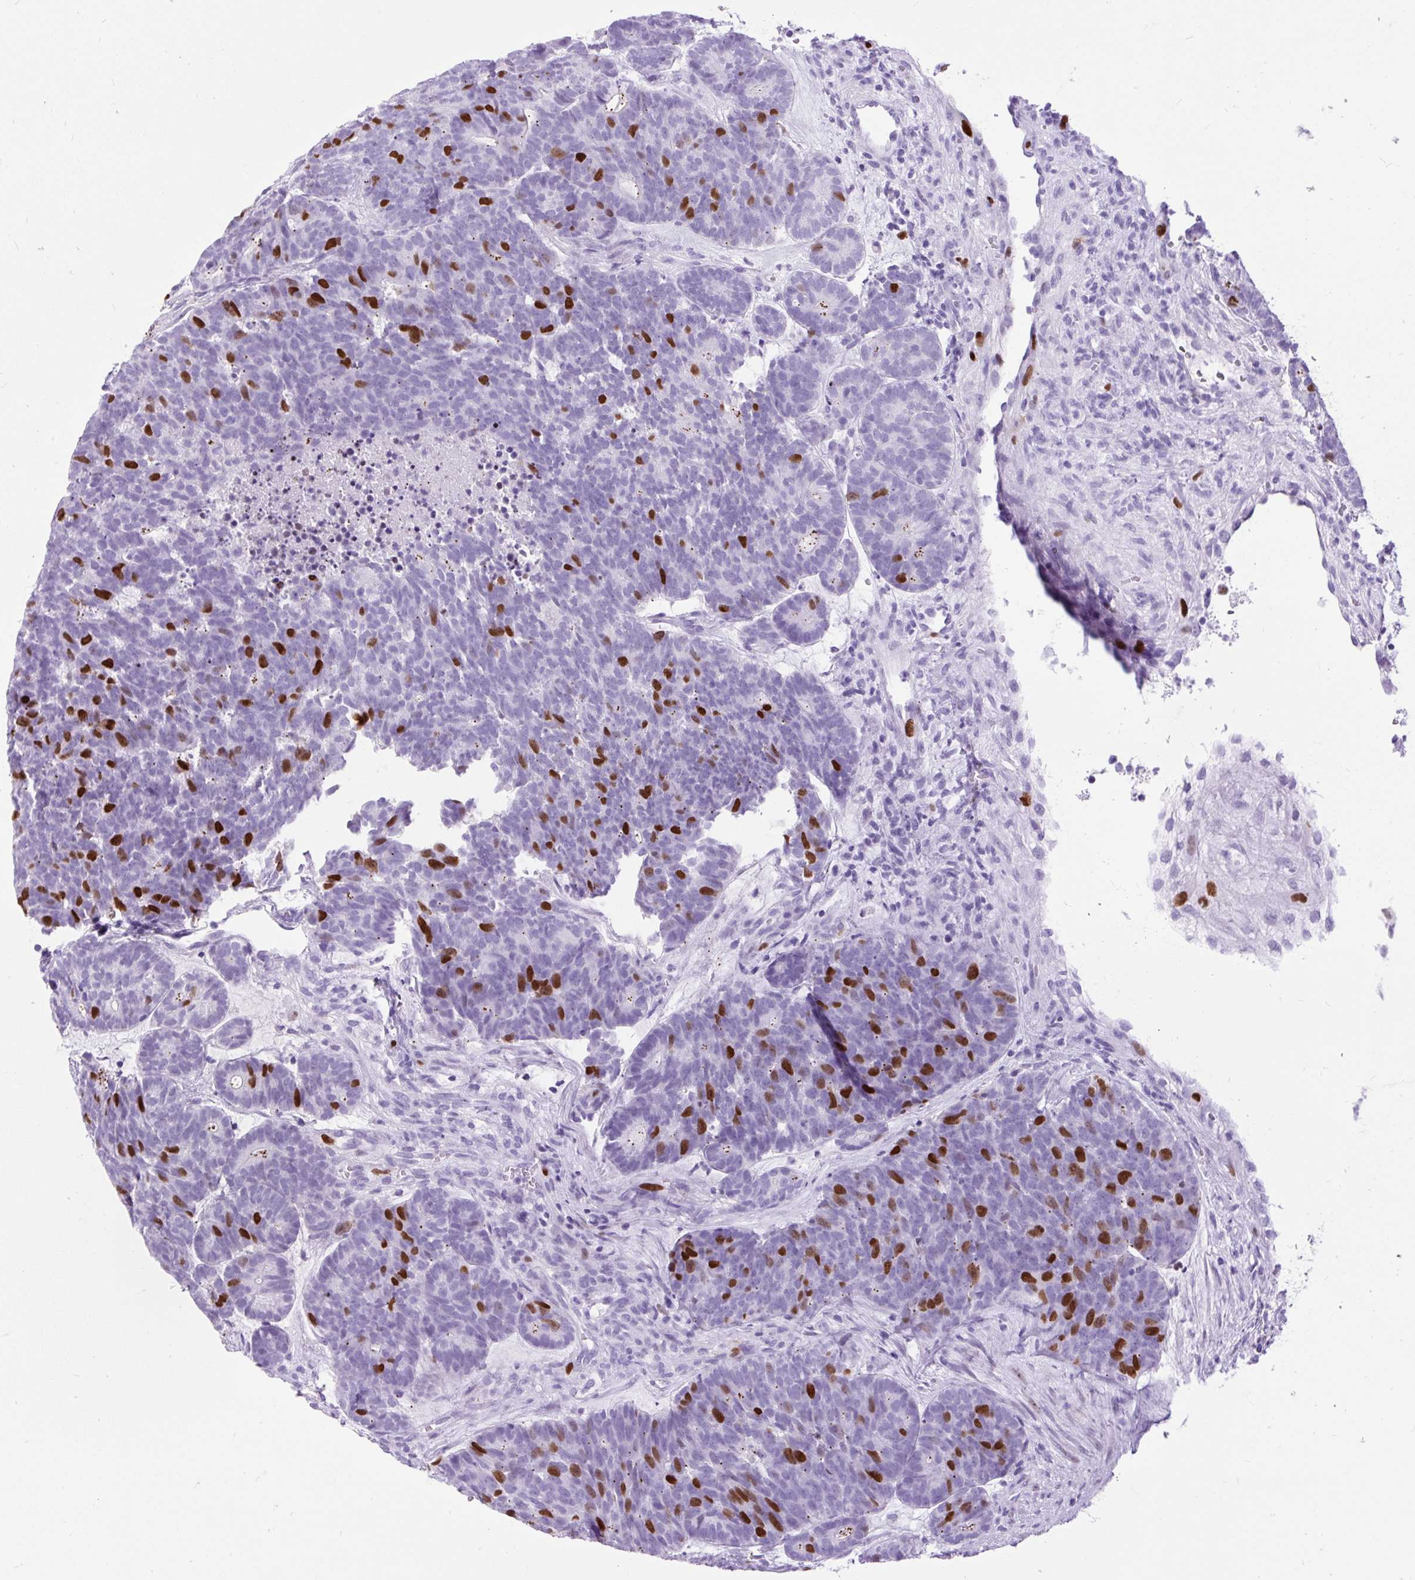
{"staining": {"intensity": "strong", "quantity": "<25%", "location": "nuclear"}, "tissue": "head and neck cancer", "cell_type": "Tumor cells", "image_type": "cancer", "snomed": [{"axis": "morphology", "description": "Adenocarcinoma, NOS"}, {"axis": "topography", "description": "Head-Neck"}], "caption": "Head and neck adenocarcinoma tissue displays strong nuclear staining in about <25% of tumor cells, visualized by immunohistochemistry.", "gene": "RACGAP1", "patient": {"sex": "female", "age": 81}}